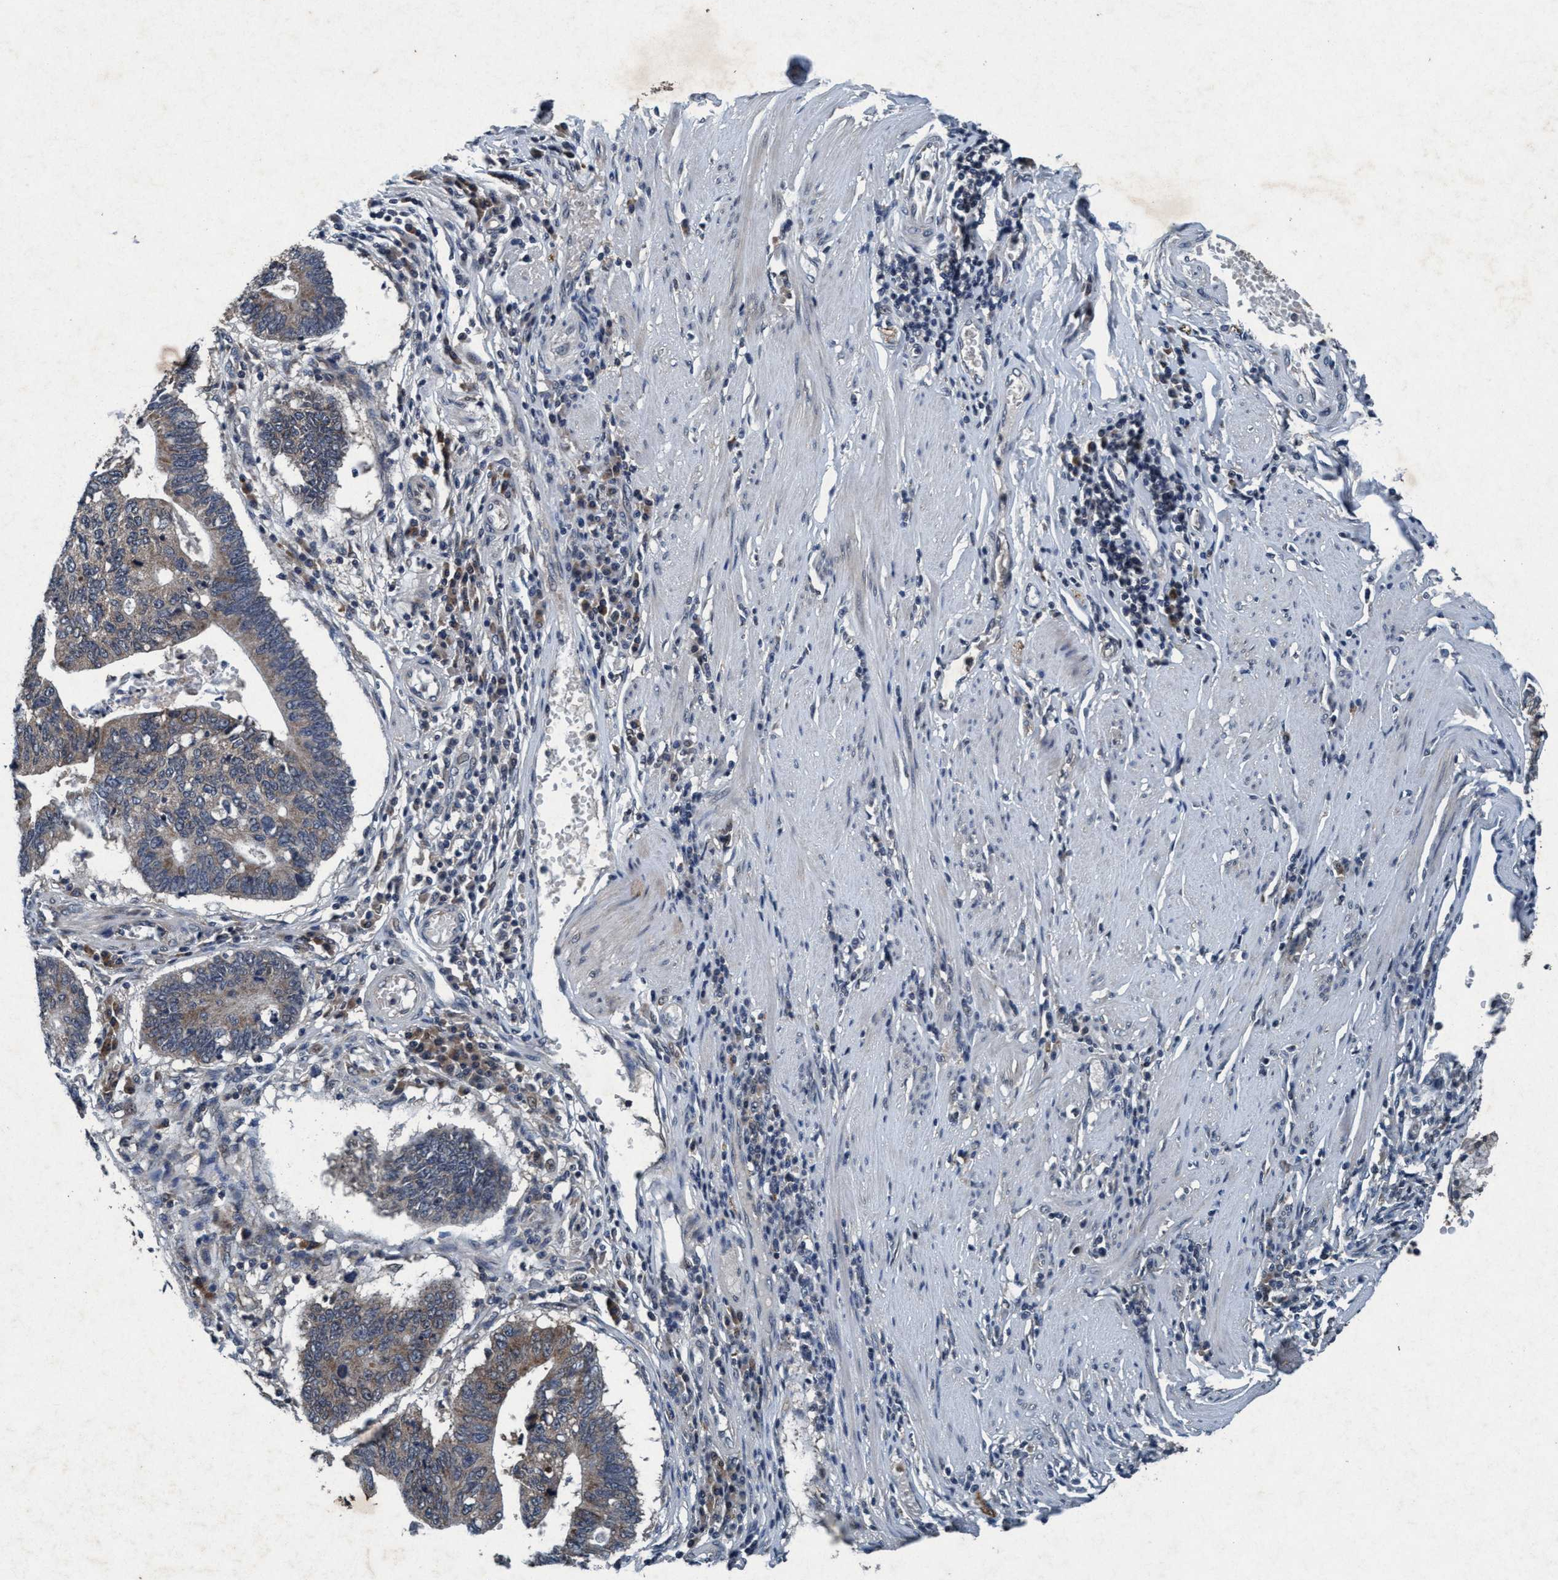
{"staining": {"intensity": "weak", "quantity": "<25%", "location": "cytoplasmic/membranous"}, "tissue": "stomach cancer", "cell_type": "Tumor cells", "image_type": "cancer", "snomed": [{"axis": "morphology", "description": "Adenocarcinoma, NOS"}, {"axis": "topography", "description": "Stomach"}], "caption": "The image reveals no significant staining in tumor cells of stomach cancer (adenocarcinoma).", "gene": "AKT1S1", "patient": {"sex": "male", "age": 59}}